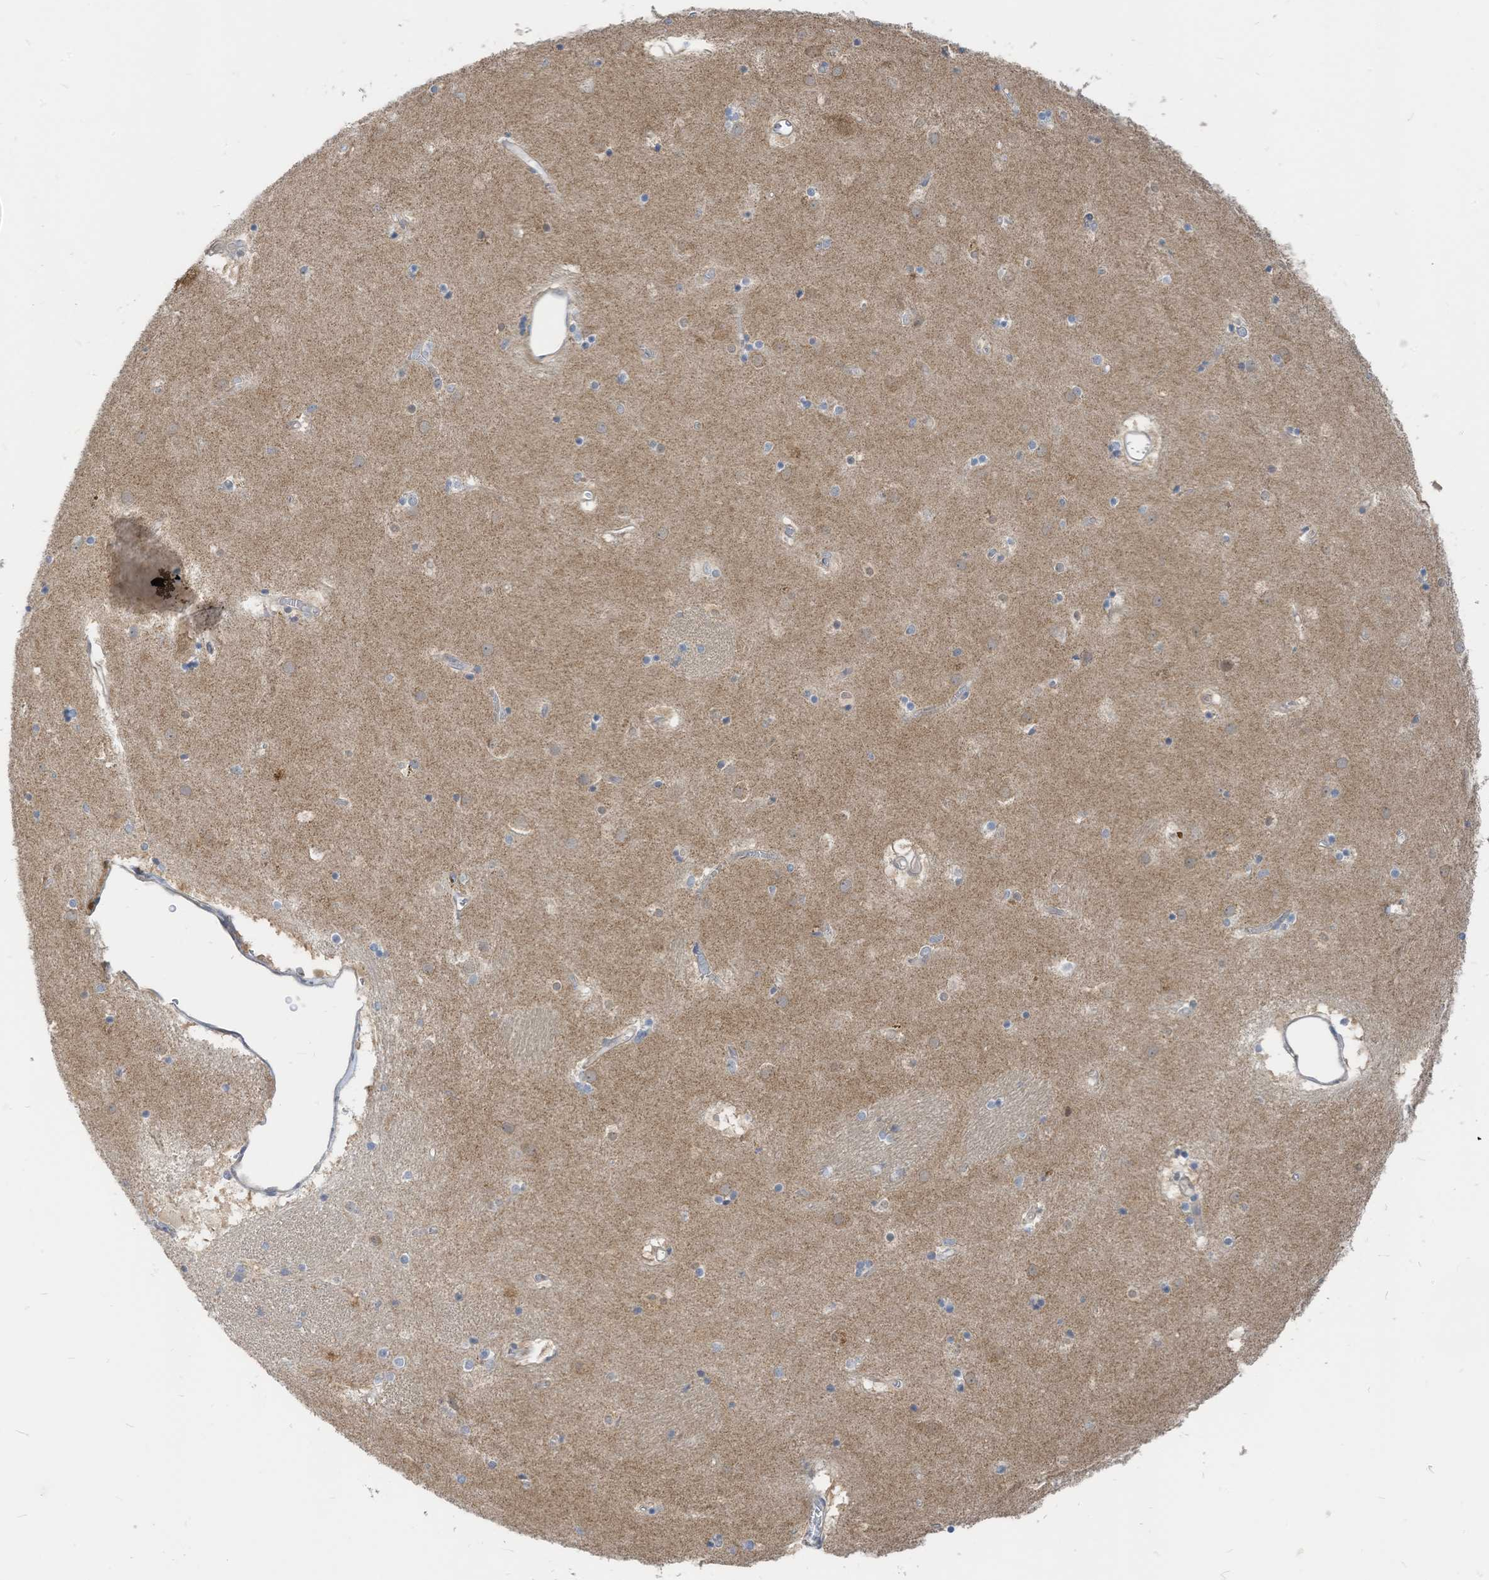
{"staining": {"intensity": "negative", "quantity": "none", "location": "none"}, "tissue": "caudate", "cell_type": "Glial cells", "image_type": "normal", "snomed": [{"axis": "morphology", "description": "Normal tissue, NOS"}, {"axis": "topography", "description": "Lateral ventricle wall"}], "caption": "The histopathology image displays no staining of glial cells in unremarkable caudate. (DAB IHC visualized using brightfield microscopy, high magnification).", "gene": "LDAH", "patient": {"sex": "male", "age": 70}}